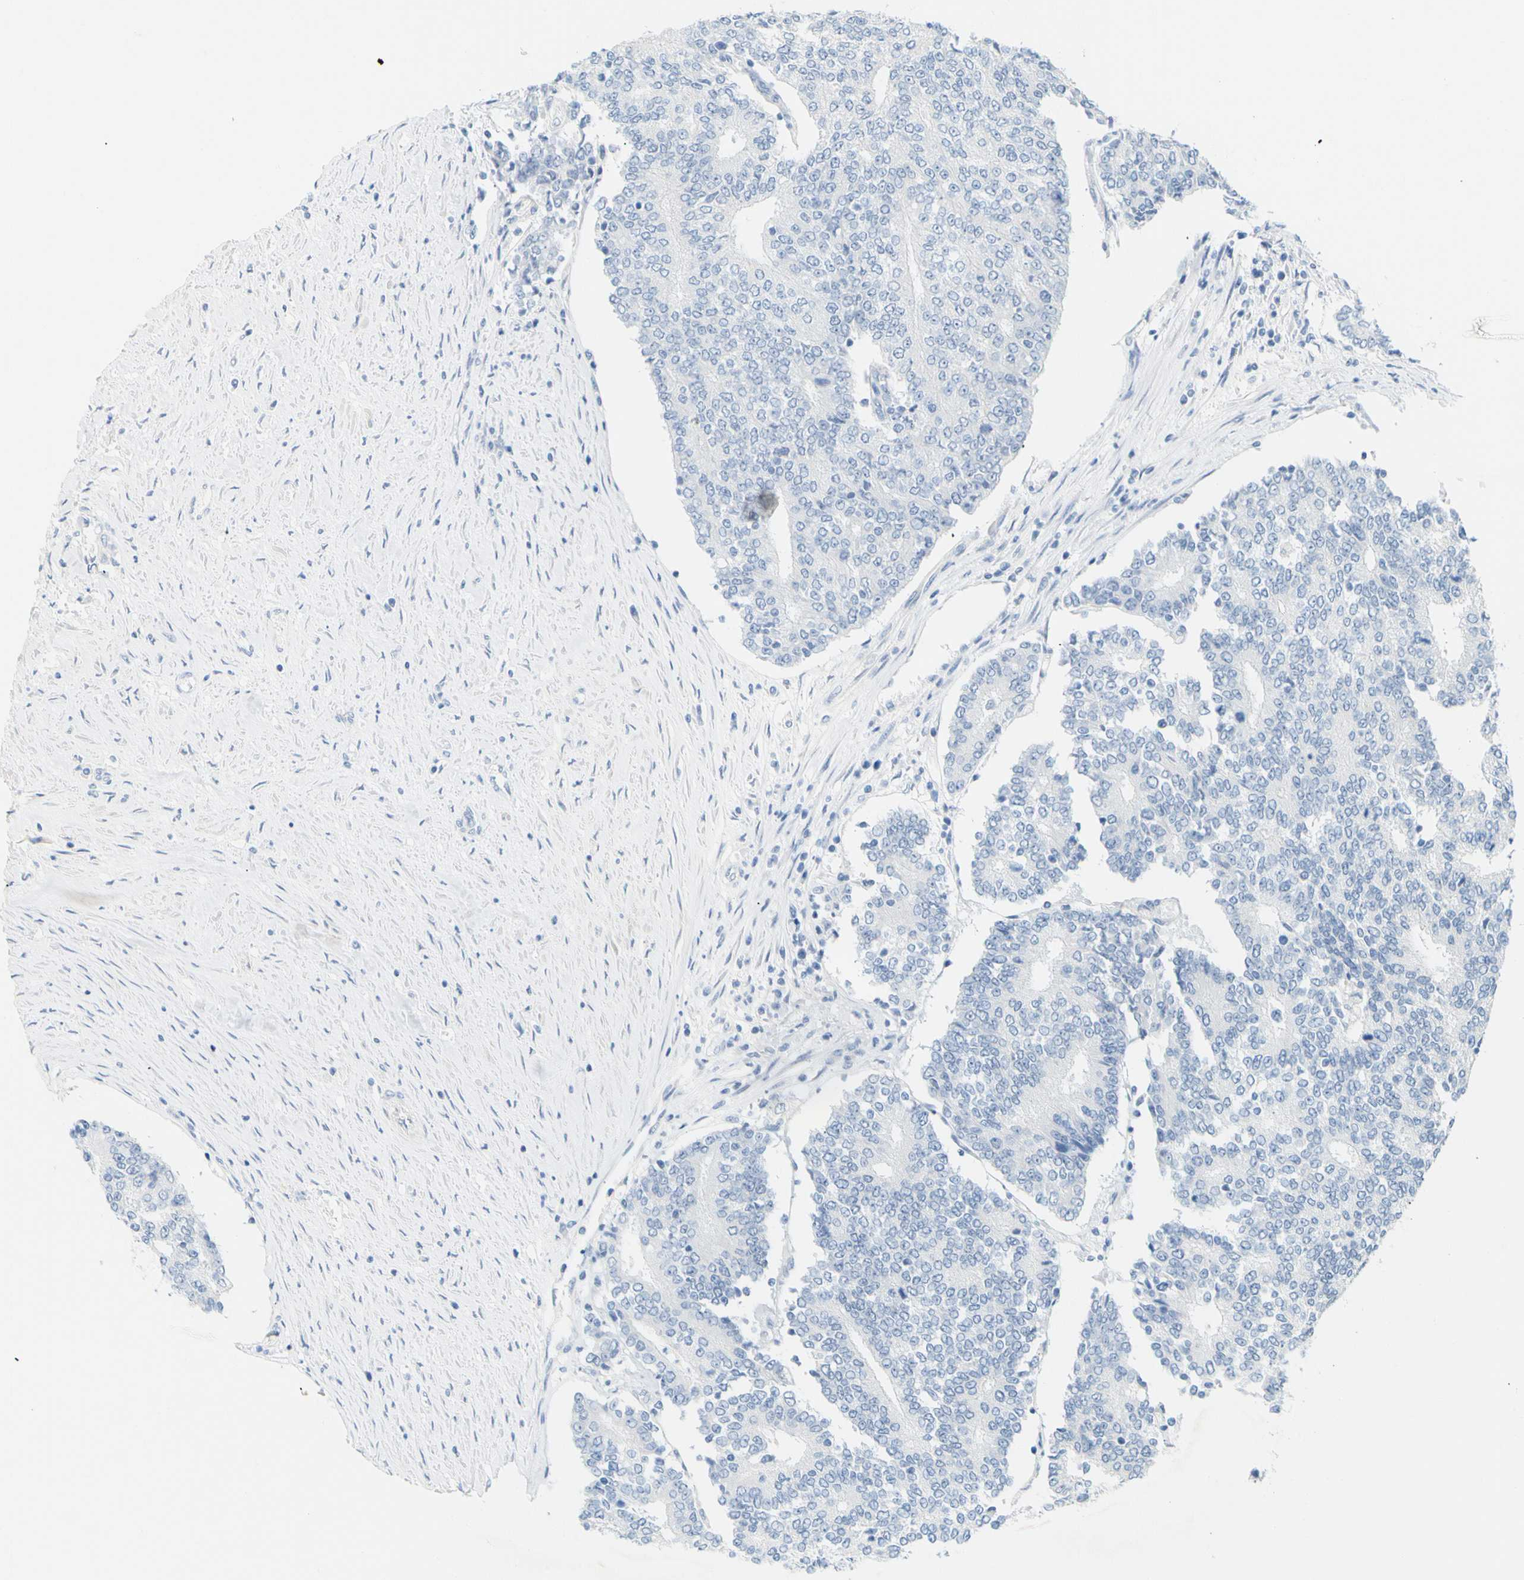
{"staining": {"intensity": "negative", "quantity": "none", "location": "none"}, "tissue": "prostate cancer", "cell_type": "Tumor cells", "image_type": "cancer", "snomed": [{"axis": "morphology", "description": "Normal tissue, NOS"}, {"axis": "morphology", "description": "Adenocarcinoma, High grade"}, {"axis": "topography", "description": "Prostate"}, {"axis": "topography", "description": "Seminal veicle"}], "caption": "Immunohistochemical staining of prostate high-grade adenocarcinoma reveals no significant staining in tumor cells. (Immunohistochemistry (ihc), brightfield microscopy, high magnification).", "gene": "OPN1SW", "patient": {"sex": "male", "age": 55}}